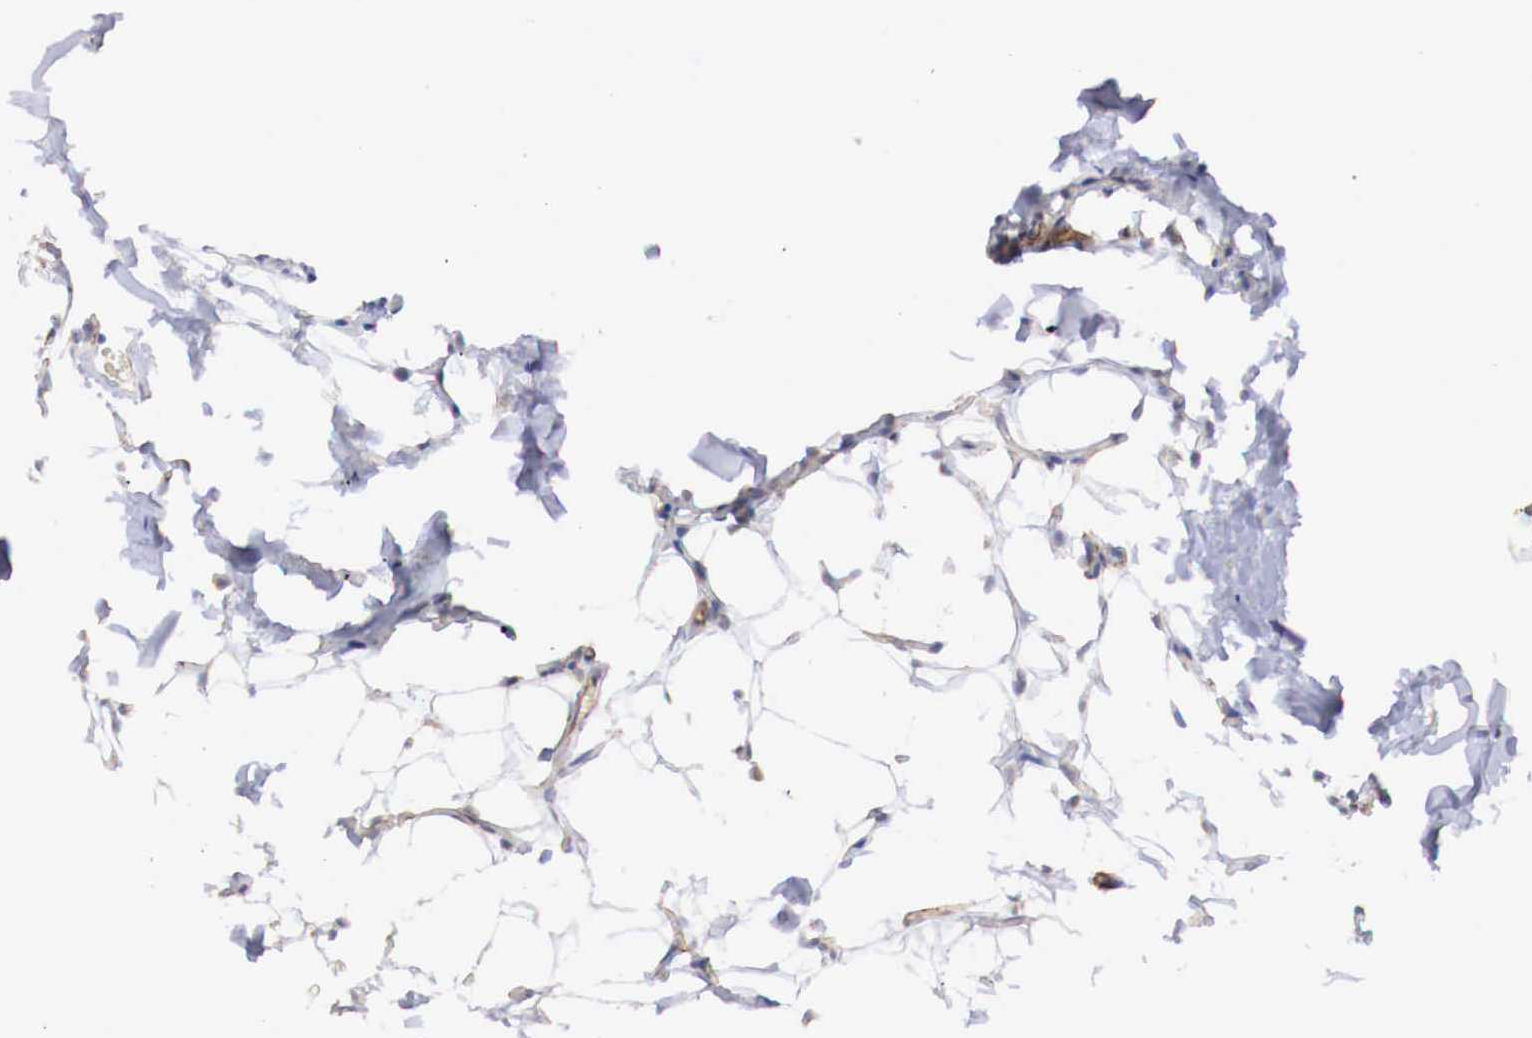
{"staining": {"intensity": "negative", "quantity": "none", "location": "none"}, "tissue": "breast cancer", "cell_type": "Tumor cells", "image_type": "cancer", "snomed": [{"axis": "morphology", "description": "Lobular carcinoma"}, {"axis": "topography", "description": "Breast"}], "caption": "This is a micrograph of IHC staining of lobular carcinoma (breast), which shows no positivity in tumor cells. The staining is performed using DAB (3,3'-diaminobenzidine) brown chromogen with nuclei counter-stained in using hematoxylin.", "gene": "WT1", "patient": {"sex": "female", "age": 57}}